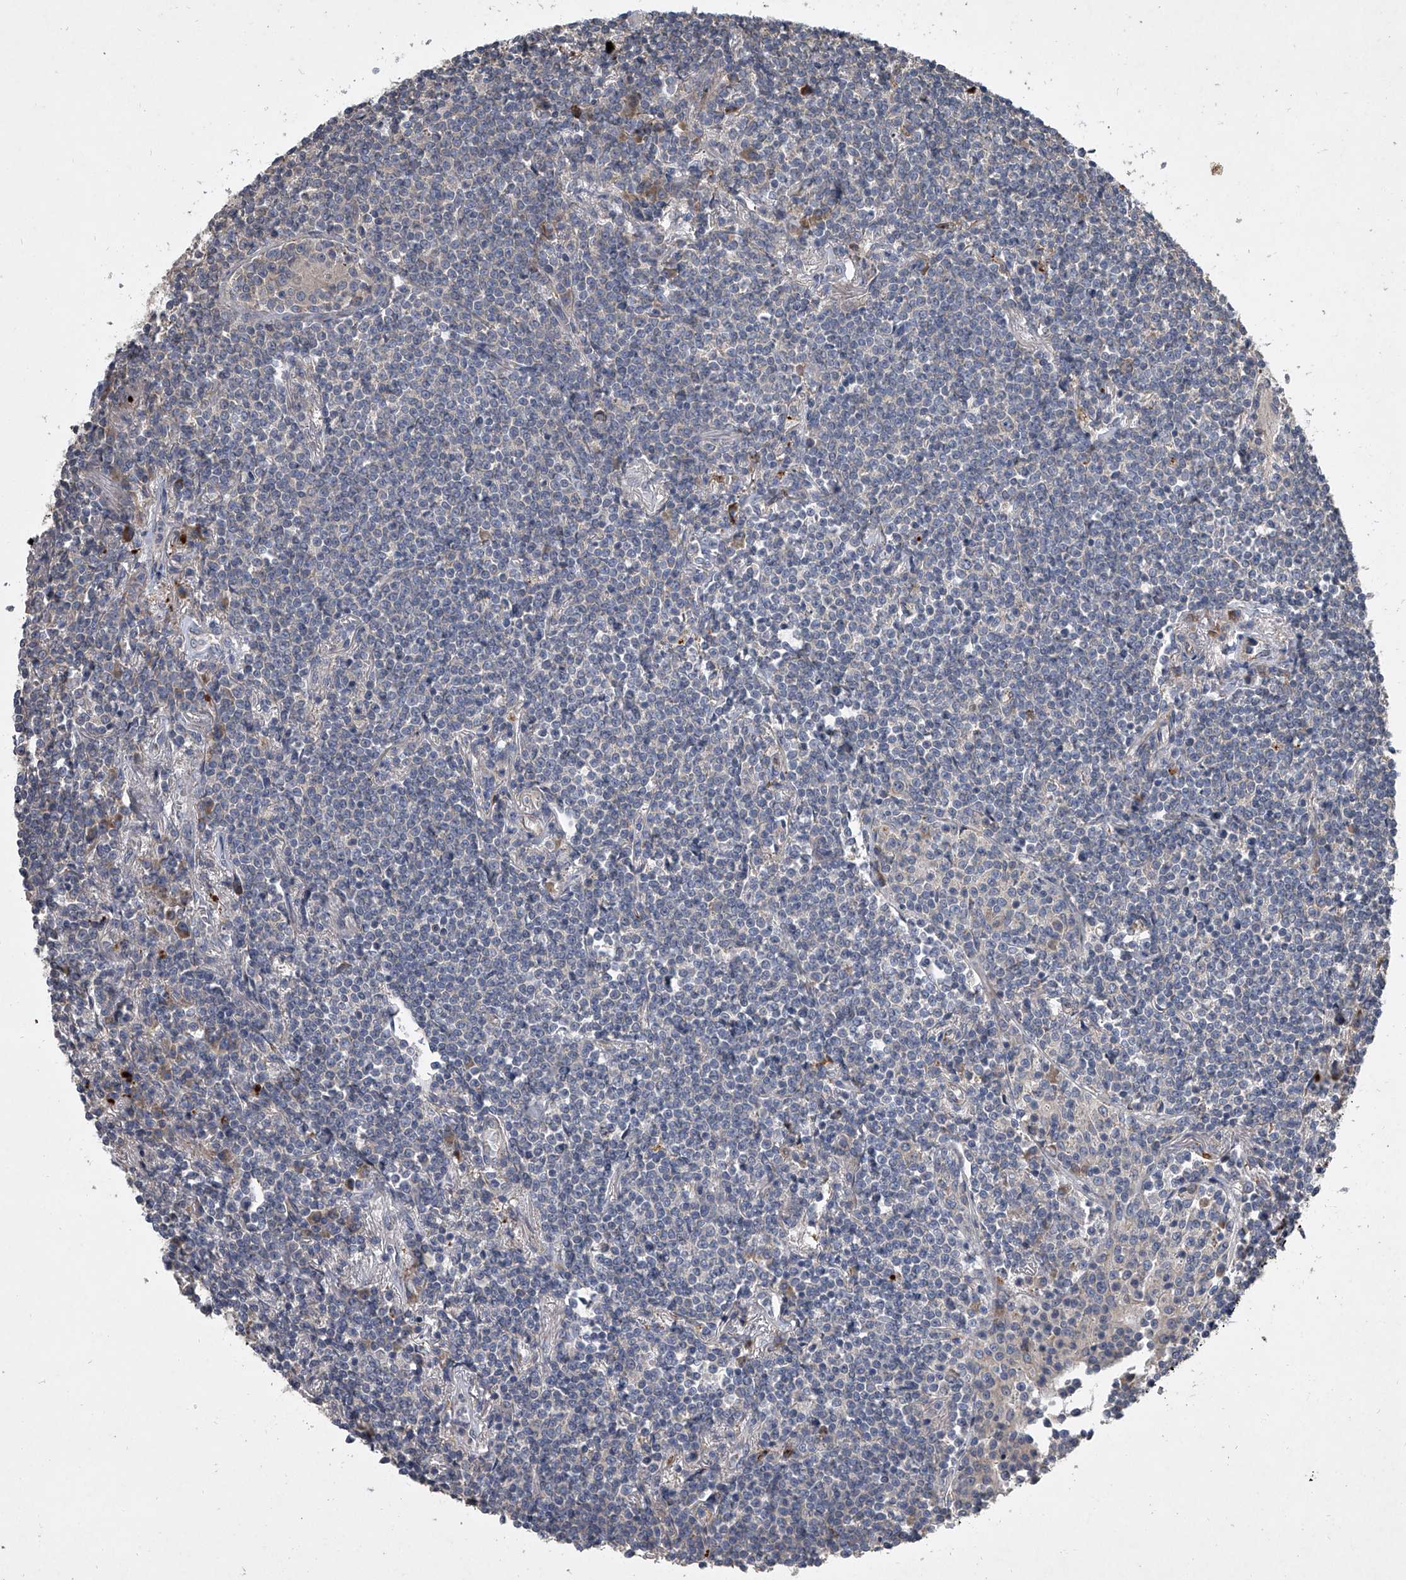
{"staining": {"intensity": "negative", "quantity": "none", "location": "none"}, "tissue": "lymphoma", "cell_type": "Tumor cells", "image_type": "cancer", "snomed": [{"axis": "morphology", "description": "Malignant lymphoma, non-Hodgkin's type, Low grade"}, {"axis": "topography", "description": "Lung"}], "caption": "There is no significant positivity in tumor cells of malignant lymphoma, non-Hodgkin's type (low-grade).", "gene": "DOCK9", "patient": {"sex": "female", "age": 71}}